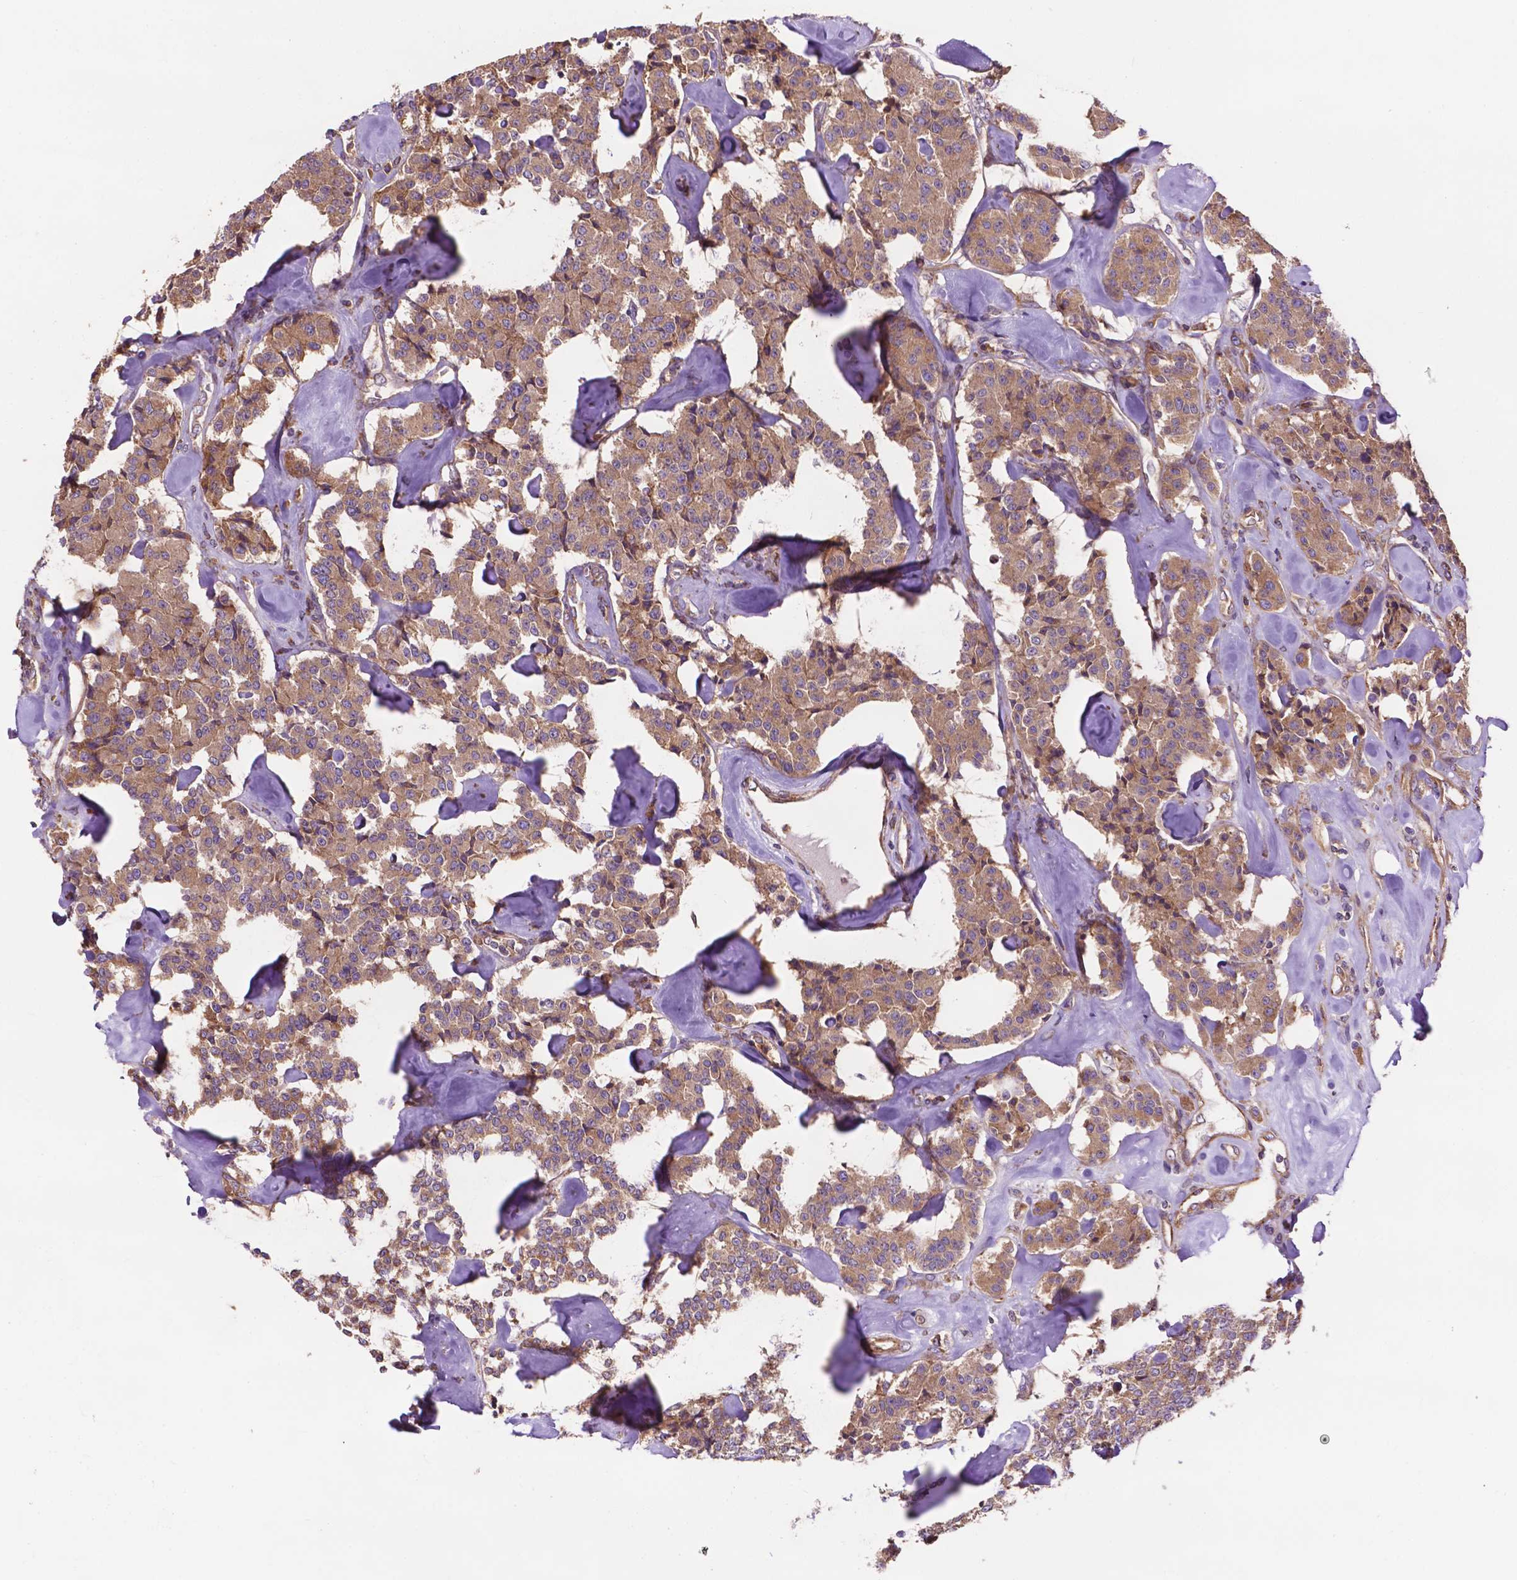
{"staining": {"intensity": "moderate", "quantity": ">75%", "location": "cytoplasmic/membranous"}, "tissue": "carcinoid", "cell_type": "Tumor cells", "image_type": "cancer", "snomed": [{"axis": "morphology", "description": "Carcinoid, malignant, NOS"}, {"axis": "topography", "description": "Pancreas"}], "caption": "Moderate cytoplasmic/membranous protein positivity is appreciated in approximately >75% of tumor cells in malignant carcinoid. (IHC, brightfield microscopy, high magnification).", "gene": "CCDC71L", "patient": {"sex": "male", "age": 41}}